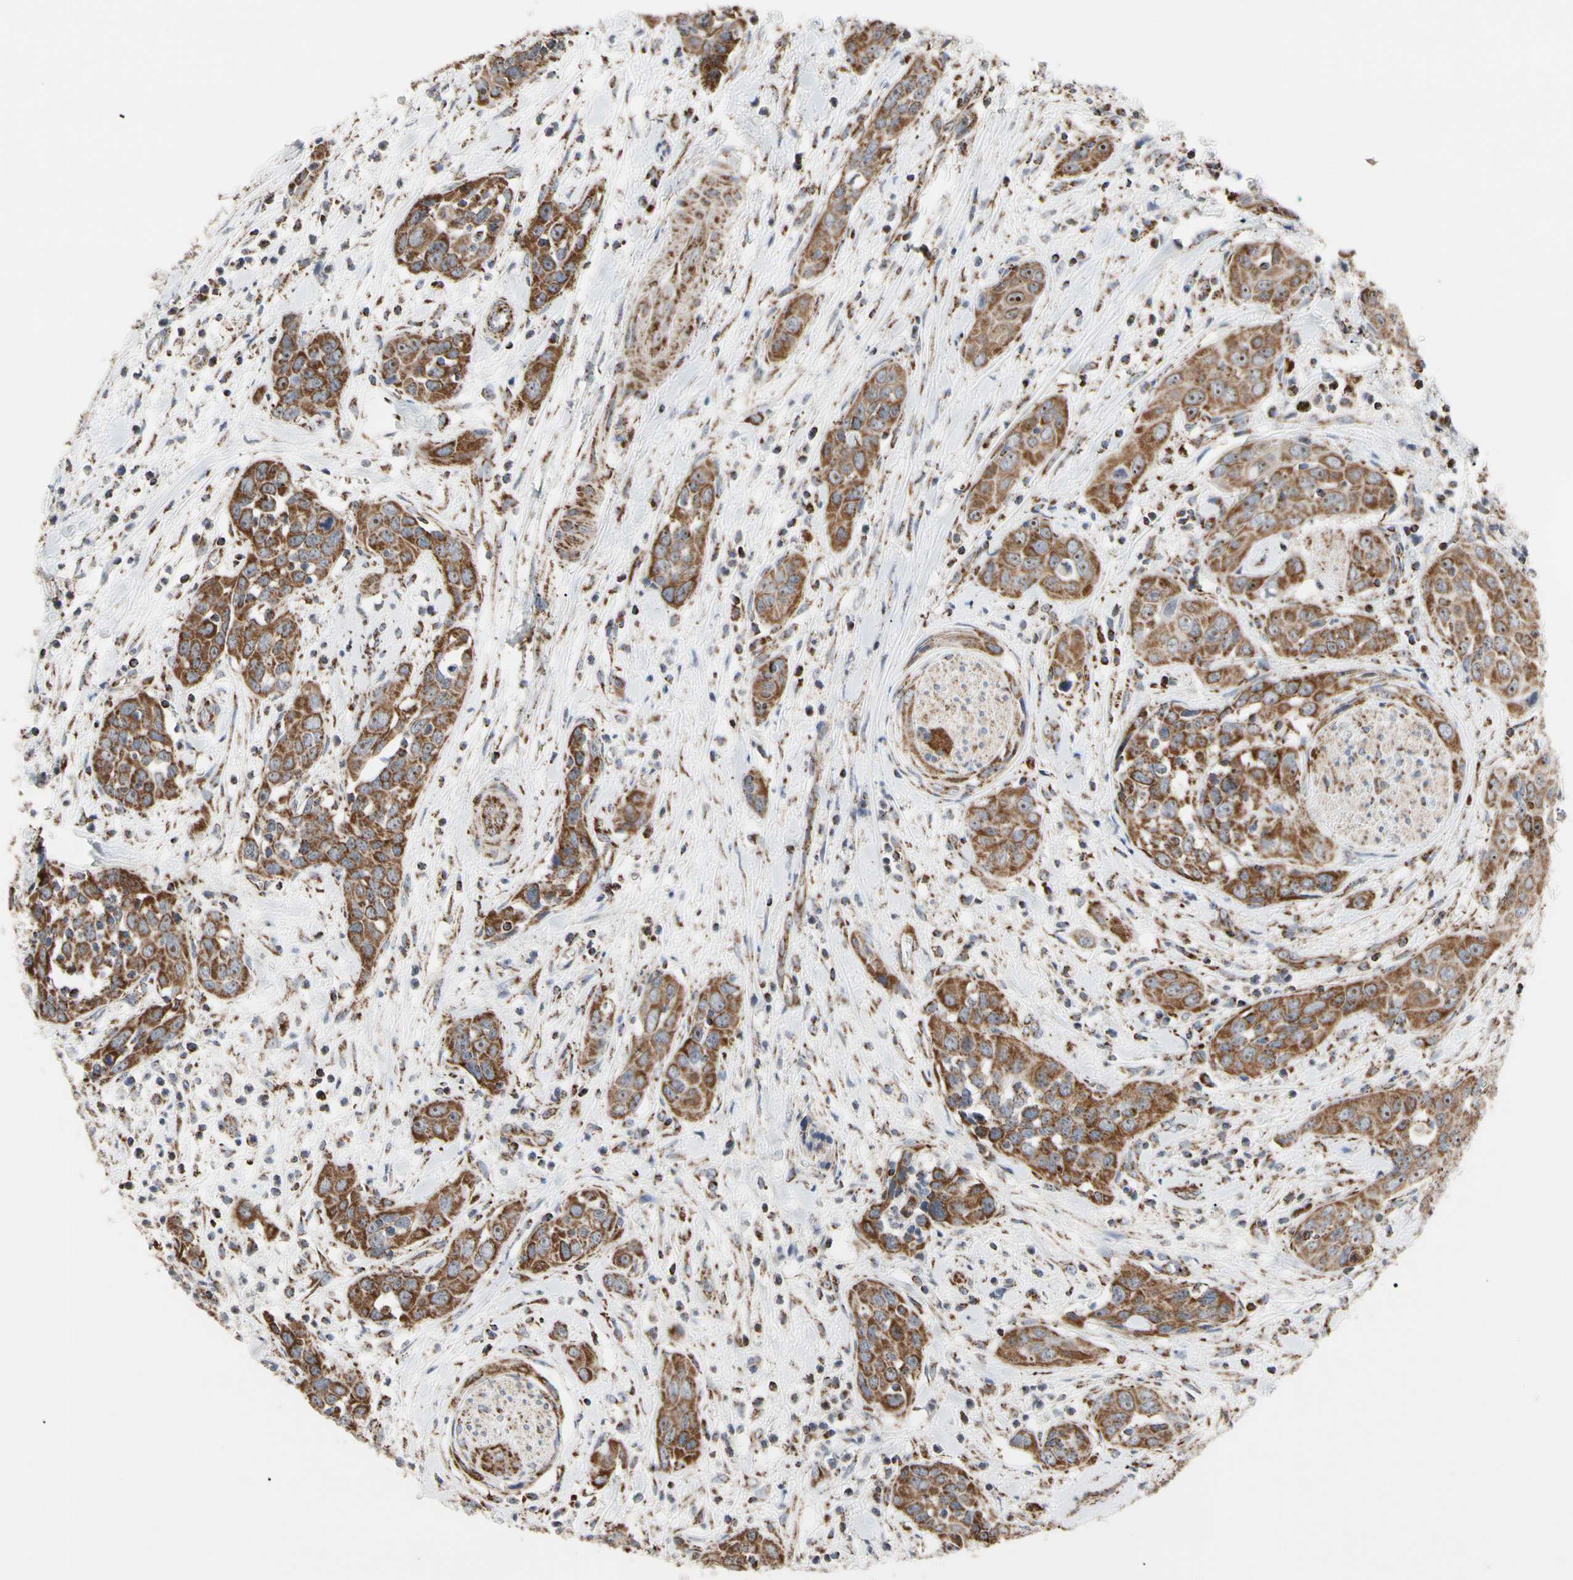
{"staining": {"intensity": "strong", "quantity": ">75%", "location": "cytoplasmic/membranous"}, "tissue": "head and neck cancer", "cell_type": "Tumor cells", "image_type": "cancer", "snomed": [{"axis": "morphology", "description": "Squamous cell carcinoma, NOS"}, {"axis": "topography", "description": "Oral tissue"}, {"axis": "topography", "description": "Head-Neck"}], "caption": "An IHC micrograph of neoplastic tissue is shown. Protein staining in brown highlights strong cytoplasmic/membranous positivity in head and neck cancer within tumor cells.", "gene": "FAM110B", "patient": {"sex": "female", "age": 50}}